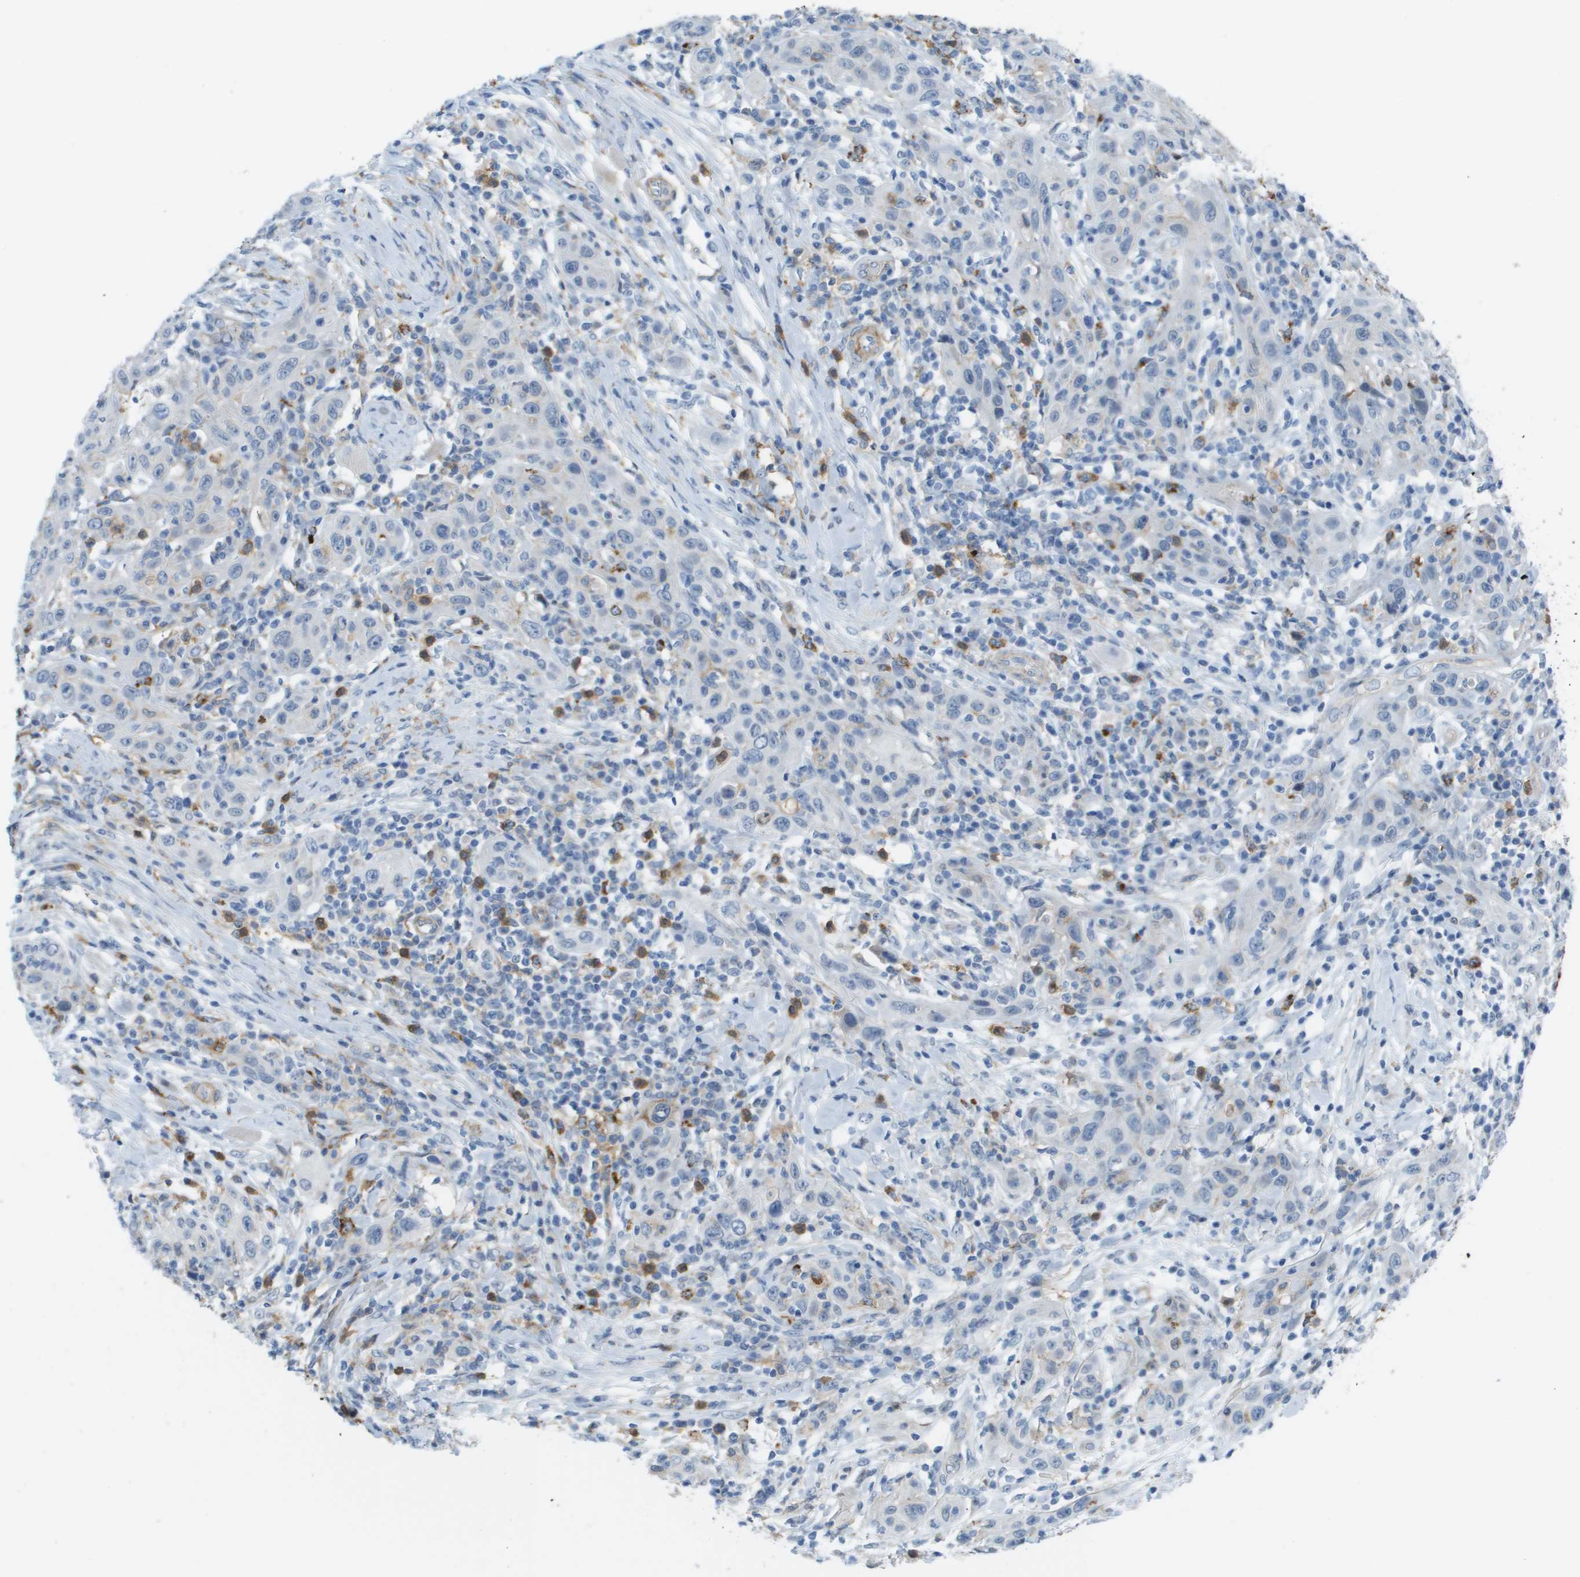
{"staining": {"intensity": "negative", "quantity": "none", "location": "none"}, "tissue": "skin cancer", "cell_type": "Tumor cells", "image_type": "cancer", "snomed": [{"axis": "morphology", "description": "Squamous cell carcinoma, NOS"}, {"axis": "topography", "description": "Skin"}], "caption": "Skin squamous cell carcinoma was stained to show a protein in brown. There is no significant staining in tumor cells.", "gene": "ZBTB43", "patient": {"sex": "female", "age": 88}}